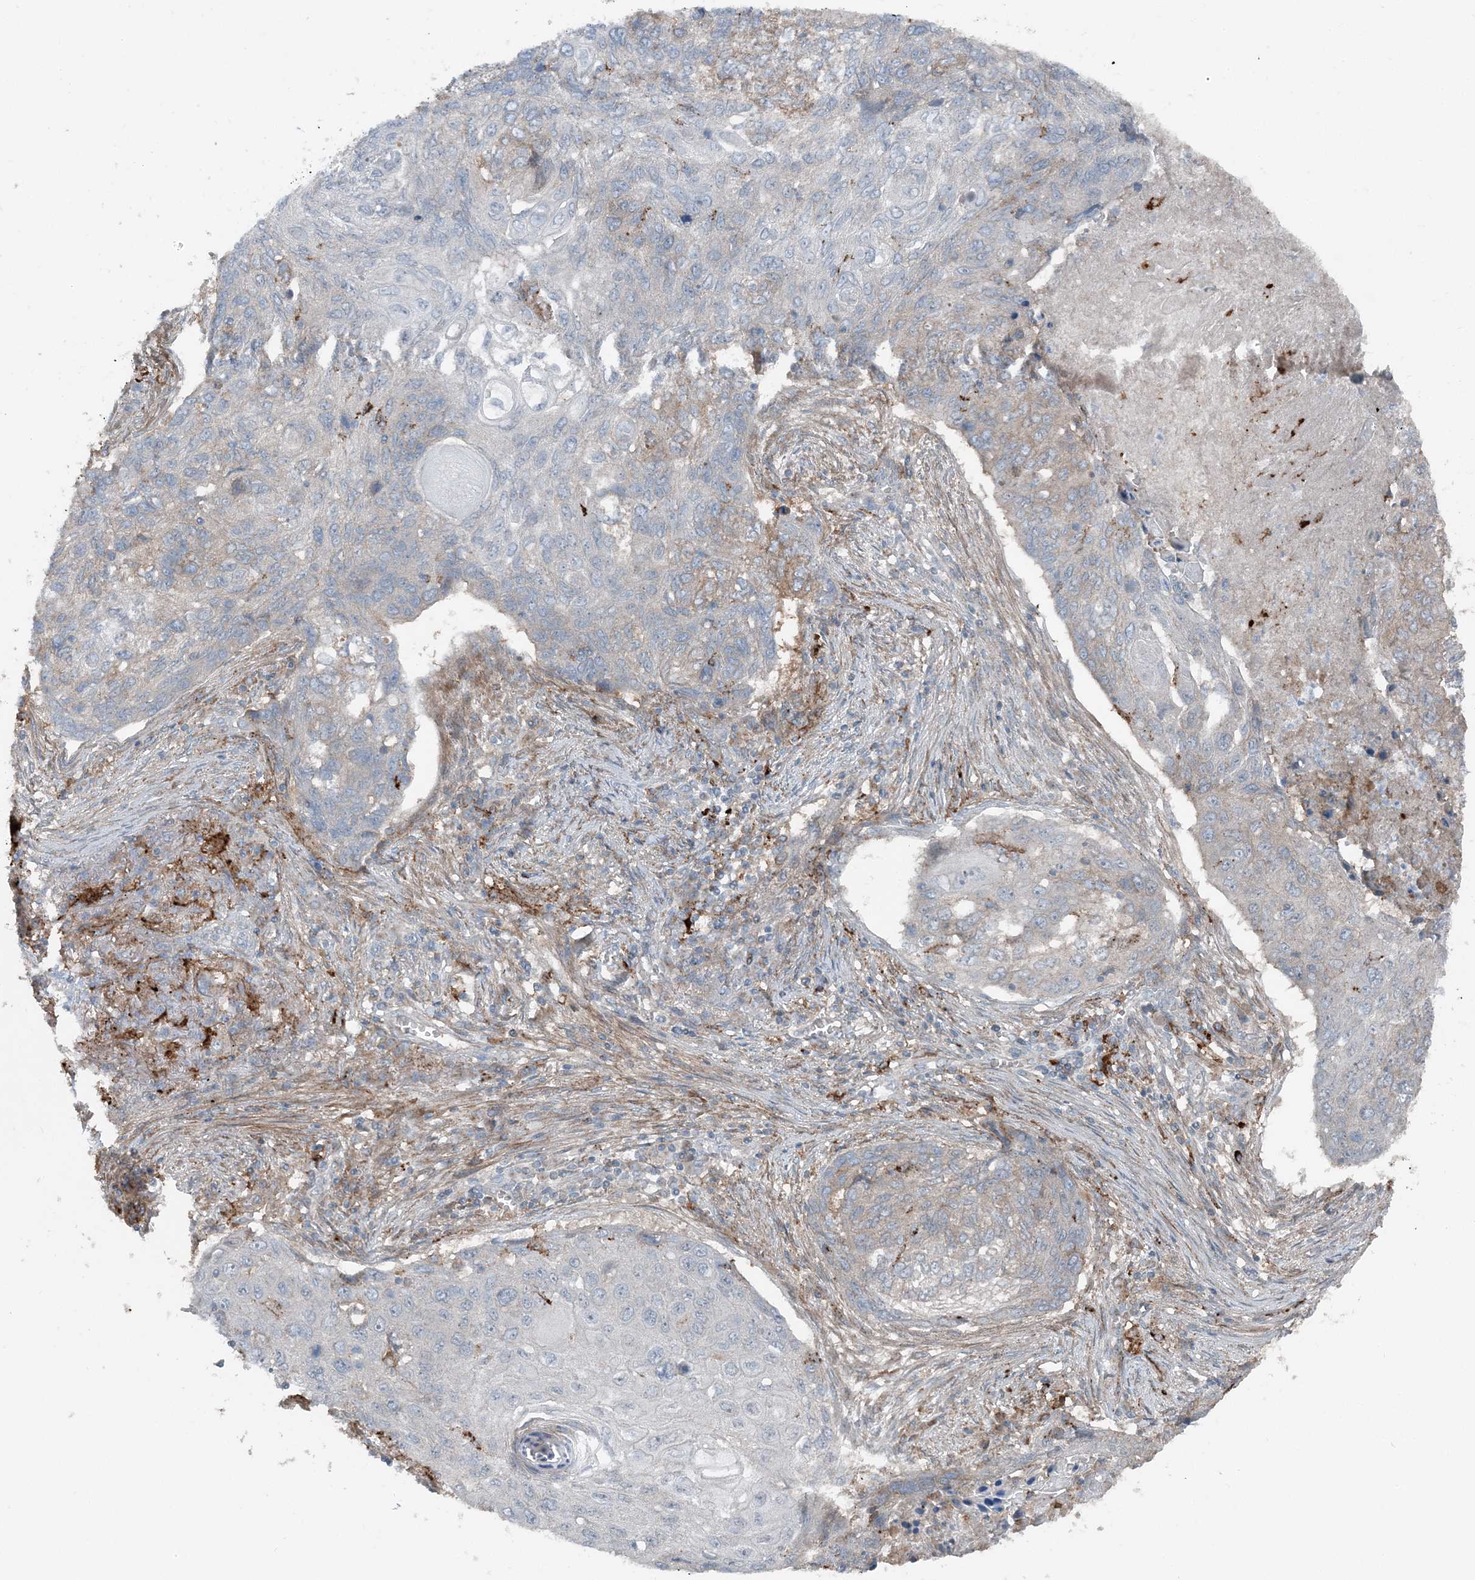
{"staining": {"intensity": "weak", "quantity": "<25%", "location": "cytoplasmic/membranous"}, "tissue": "lung cancer", "cell_type": "Tumor cells", "image_type": "cancer", "snomed": [{"axis": "morphology", "description": "Squamous cell carcinoma, NOS"}, {"axis": "topography", "description": "Lung"}], "caption": "Immunohistochemistry (IHC) of lung cancer demonstrates no expression in tumor cells.", "gene": "KY", "patient": {"sex": "female", "age": 63}}